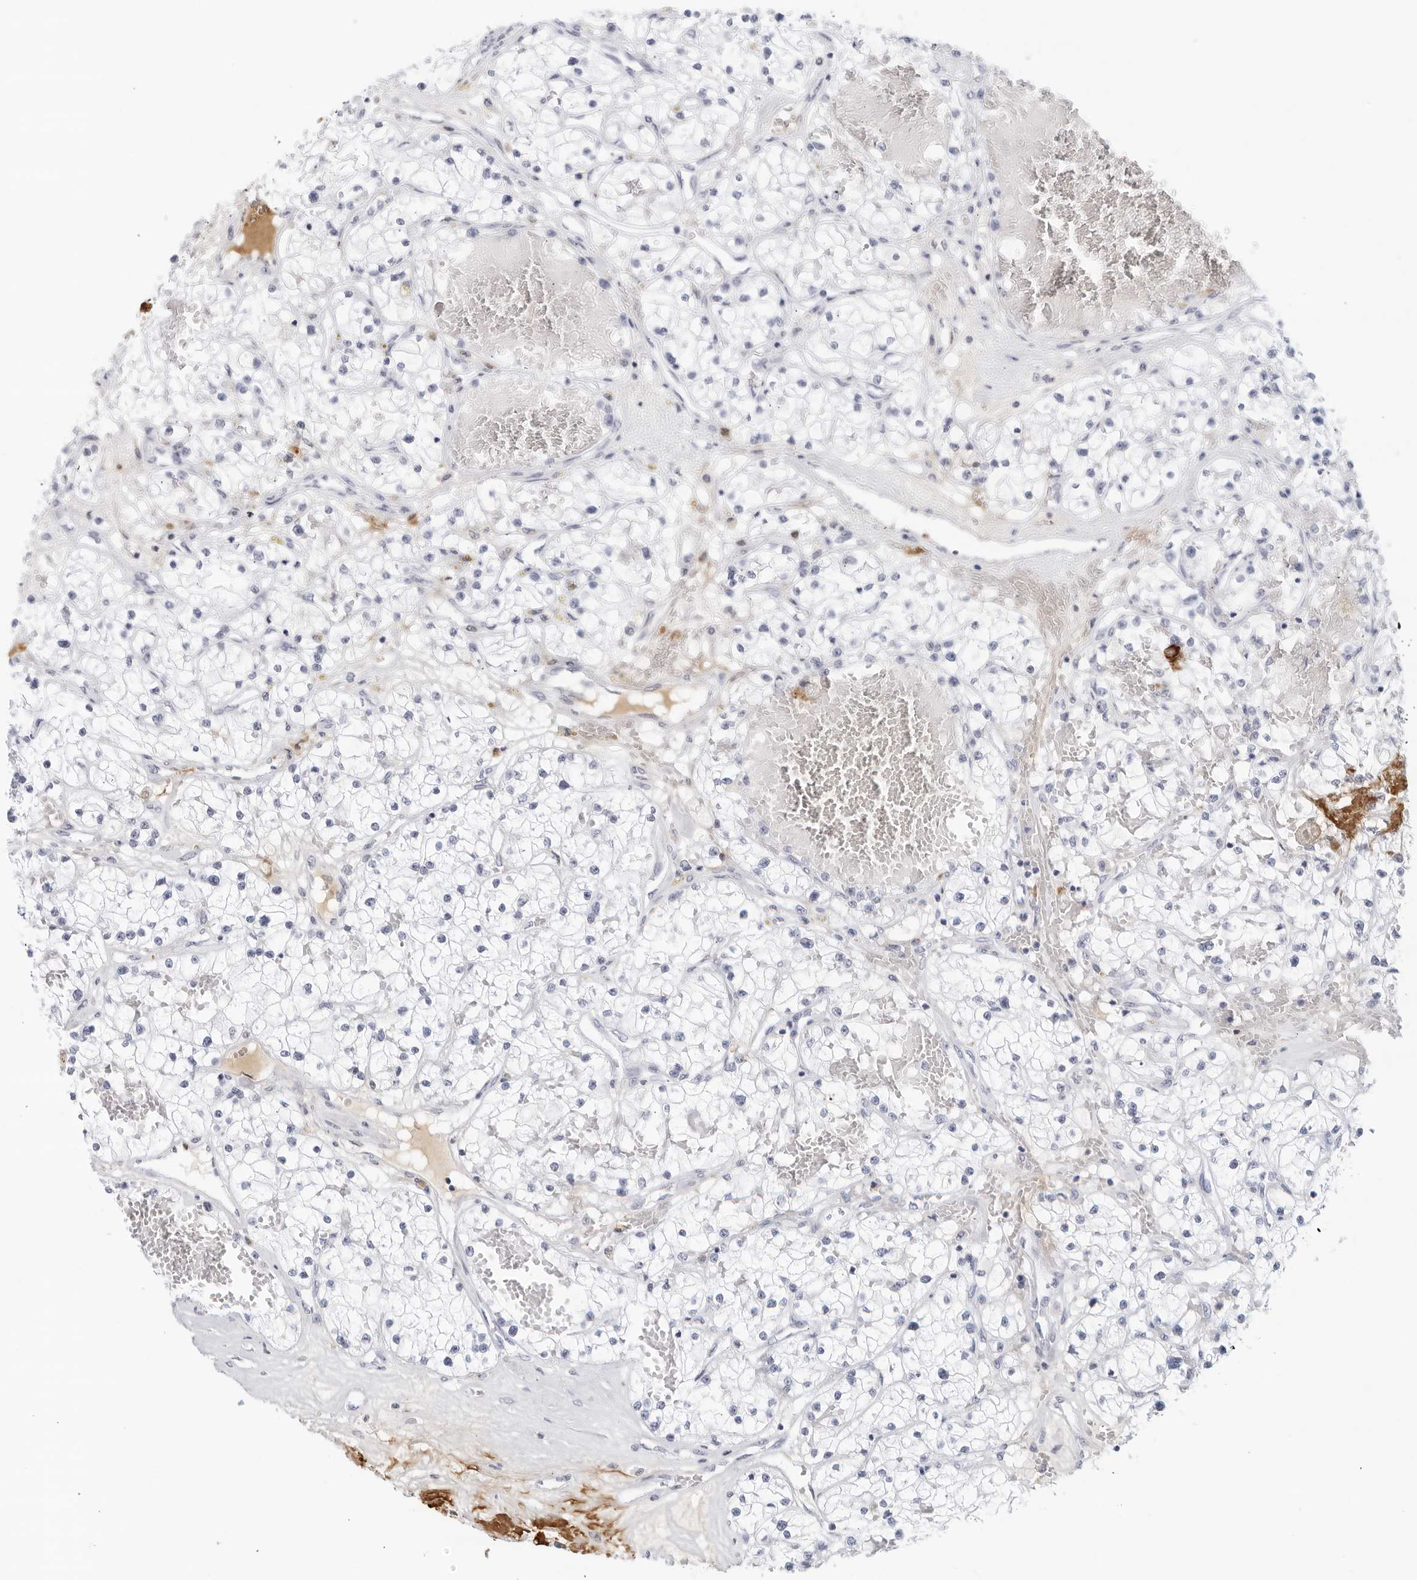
{"staining": {"intensity": "negative", "quantity": "none", "location": "none"}, "tissue": "renal cancer", "cell_type": "Tumor cells", "image_type": "cancer", "snomed": [{"axis": "morphology", "description": "Normal tissue, NOS"}, {"axis": "morphology", "description": "Adenocarcinoma, NOS"}, {"axis": "topography", "description": "Kidney"}], "caption": "Adenocarcinoma (renal) stained for a protein using immunohistochemistry (IHC) exhibits no positivity tumor cells.", "gene": "FGG", "patient": {"sex": "male", "age": 68}}